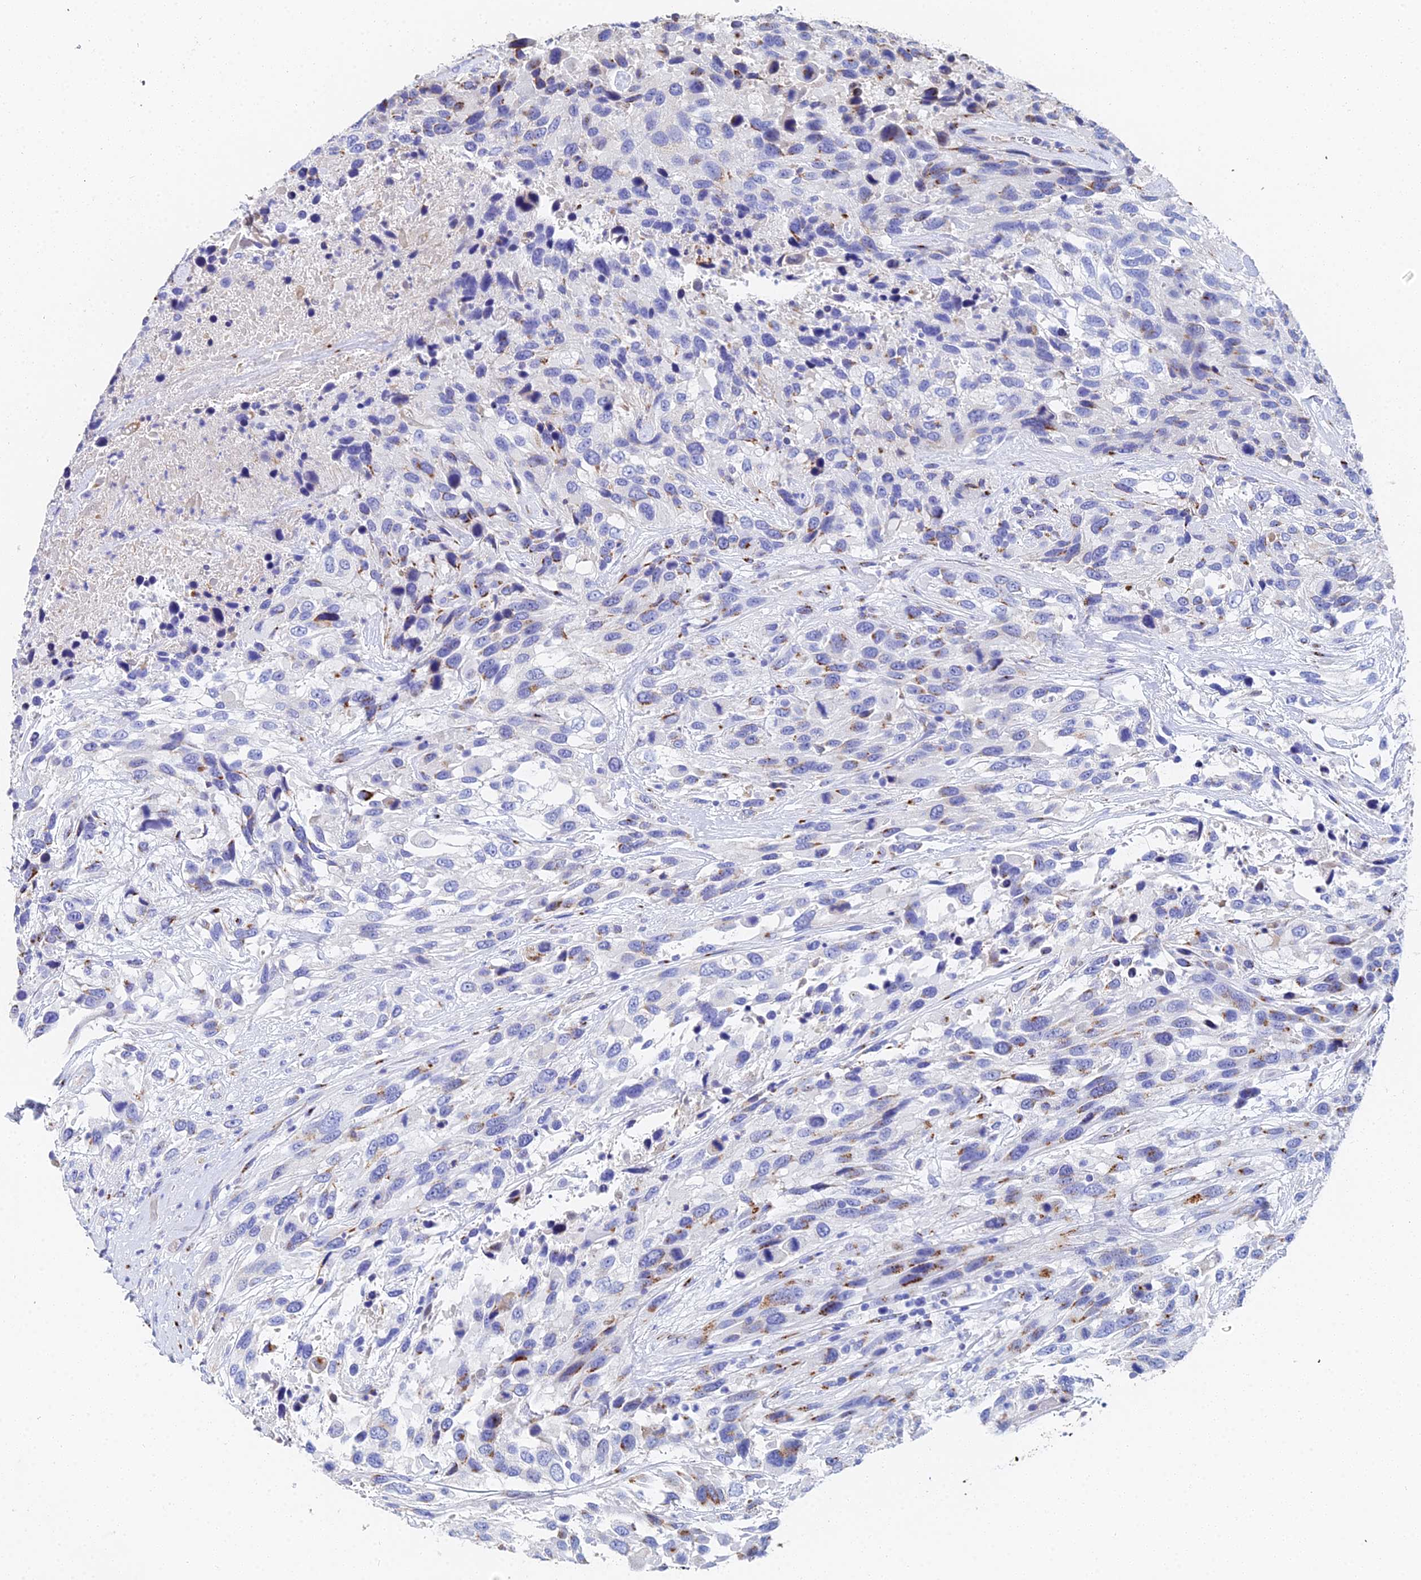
{"staining": {"intensity": "moderate", "quantity": "<25%", "location": "cytoplasmic/membranous"}, "tissue": "urothelial cancer", "cell_type": "Tumor cells", "image_type": "cancer", "snomed": [{"axis": "morphology", "description": "Urothelial carcinoma, High grade"}, {"axis": "topography", "description": "Urinary bladder"}], "caption": "Immunohistochemical staining of urothelial cancer exhibits moderate cytoplasmic/membranous protein staining in approximately <25% of tumor cells.", "gene": "ENSG00000268674", "patient": {"sex": "female", "age": 70}}